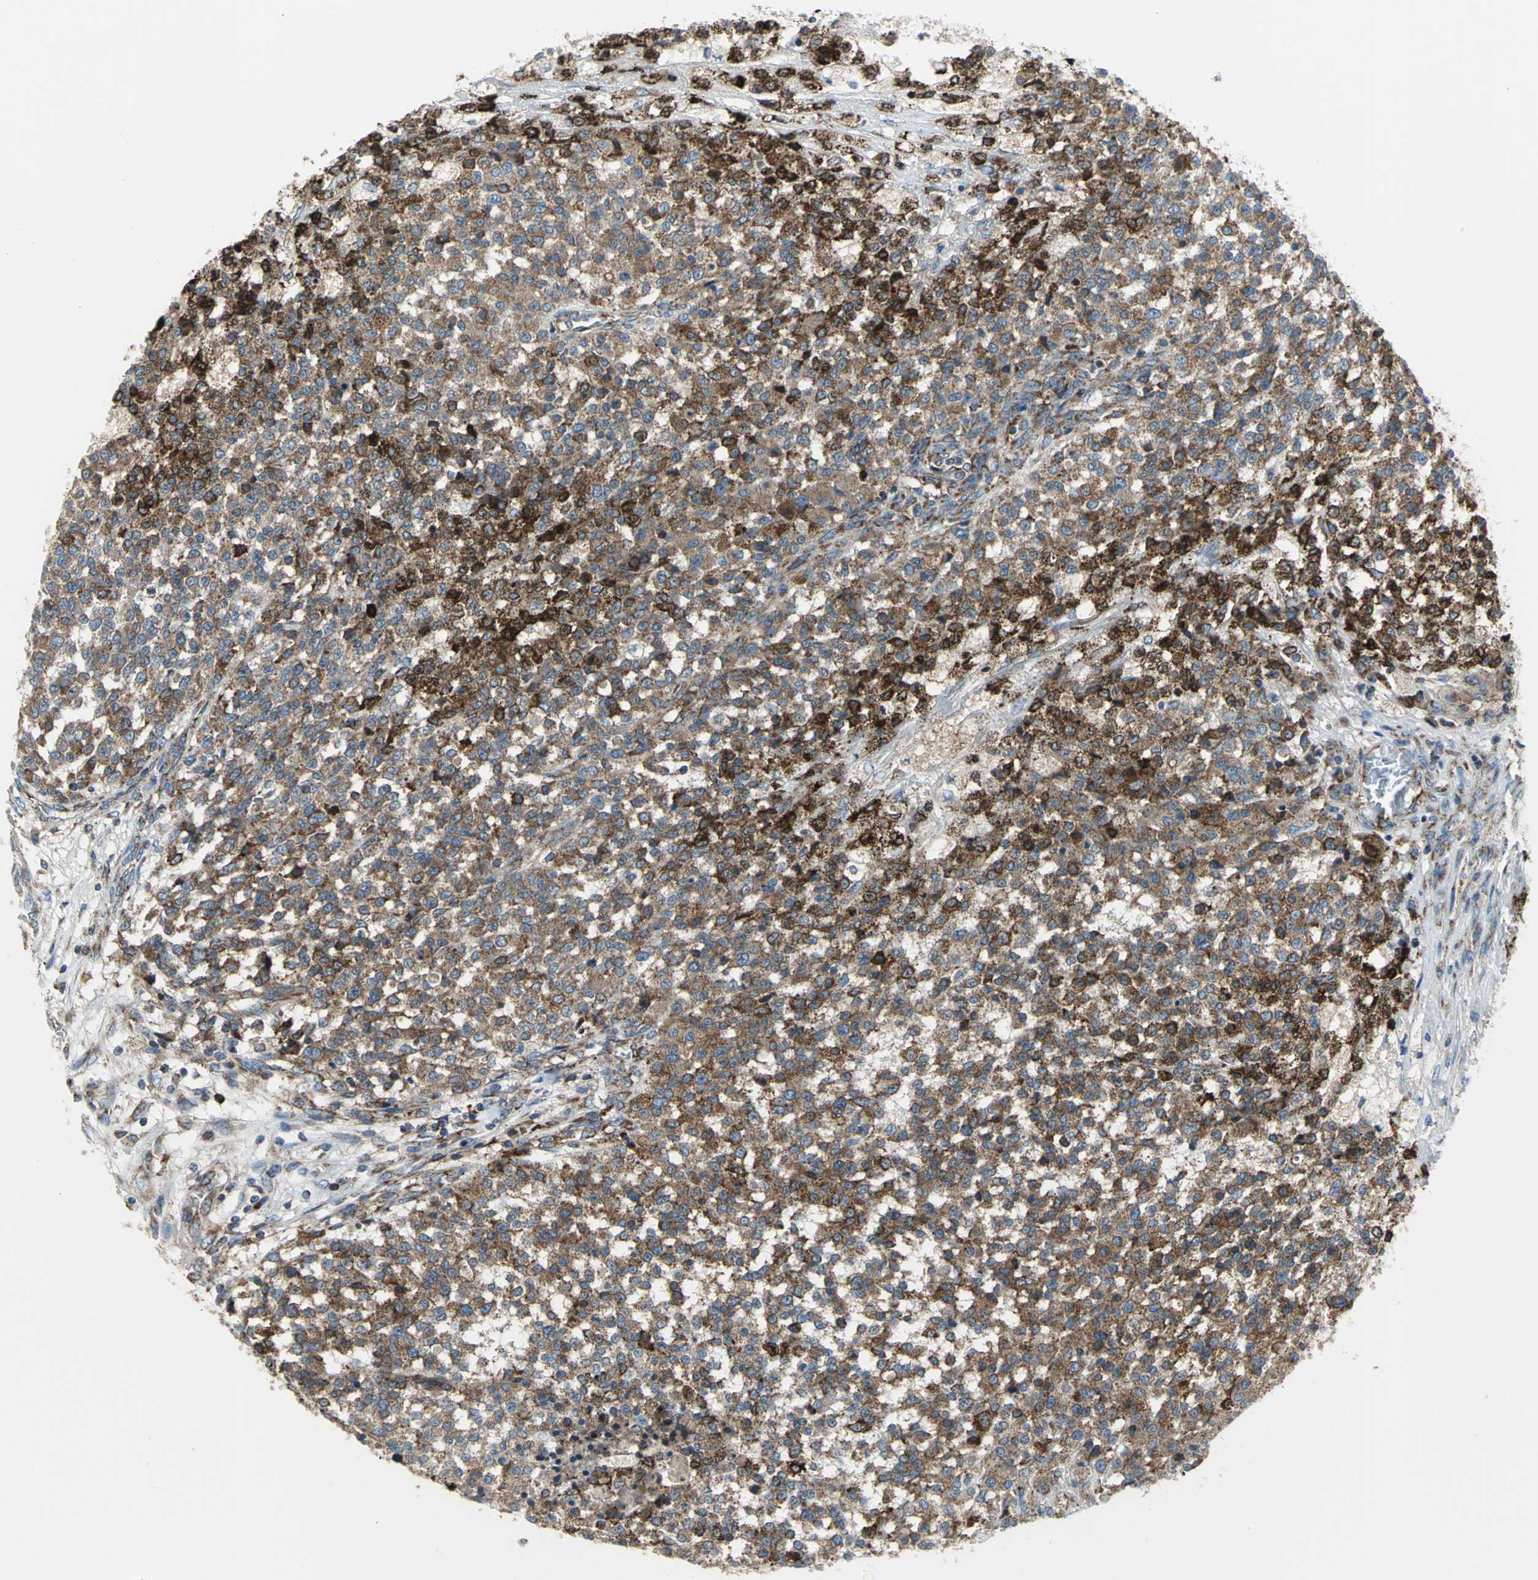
{"staining": {"intensity": "strong", "quantity": ">75%", "location": "cytoplasmic/membranous"}, "tissue": "testis cancer", "cell_type": "Tumor cells", "image_type": "cancer", "snomed": [{"axis": "morphology", "description": "Seminoma, NOS"}, {"axis": "topography", "description": "Testis"}], "caption": "High-magnification brightfield microscopy of testis cancer (seminoma) stained with DAB (brown) and counterstained with hematoxylin (blue). tumor cells exhibit strong cytoplasmic/membranous staining is identified in approximately>75% of cells. (DAB IHC with brightfield microscopy, high magnification).", "gene": "TULP4", "patient": {"sex": "male", "age": 59}}